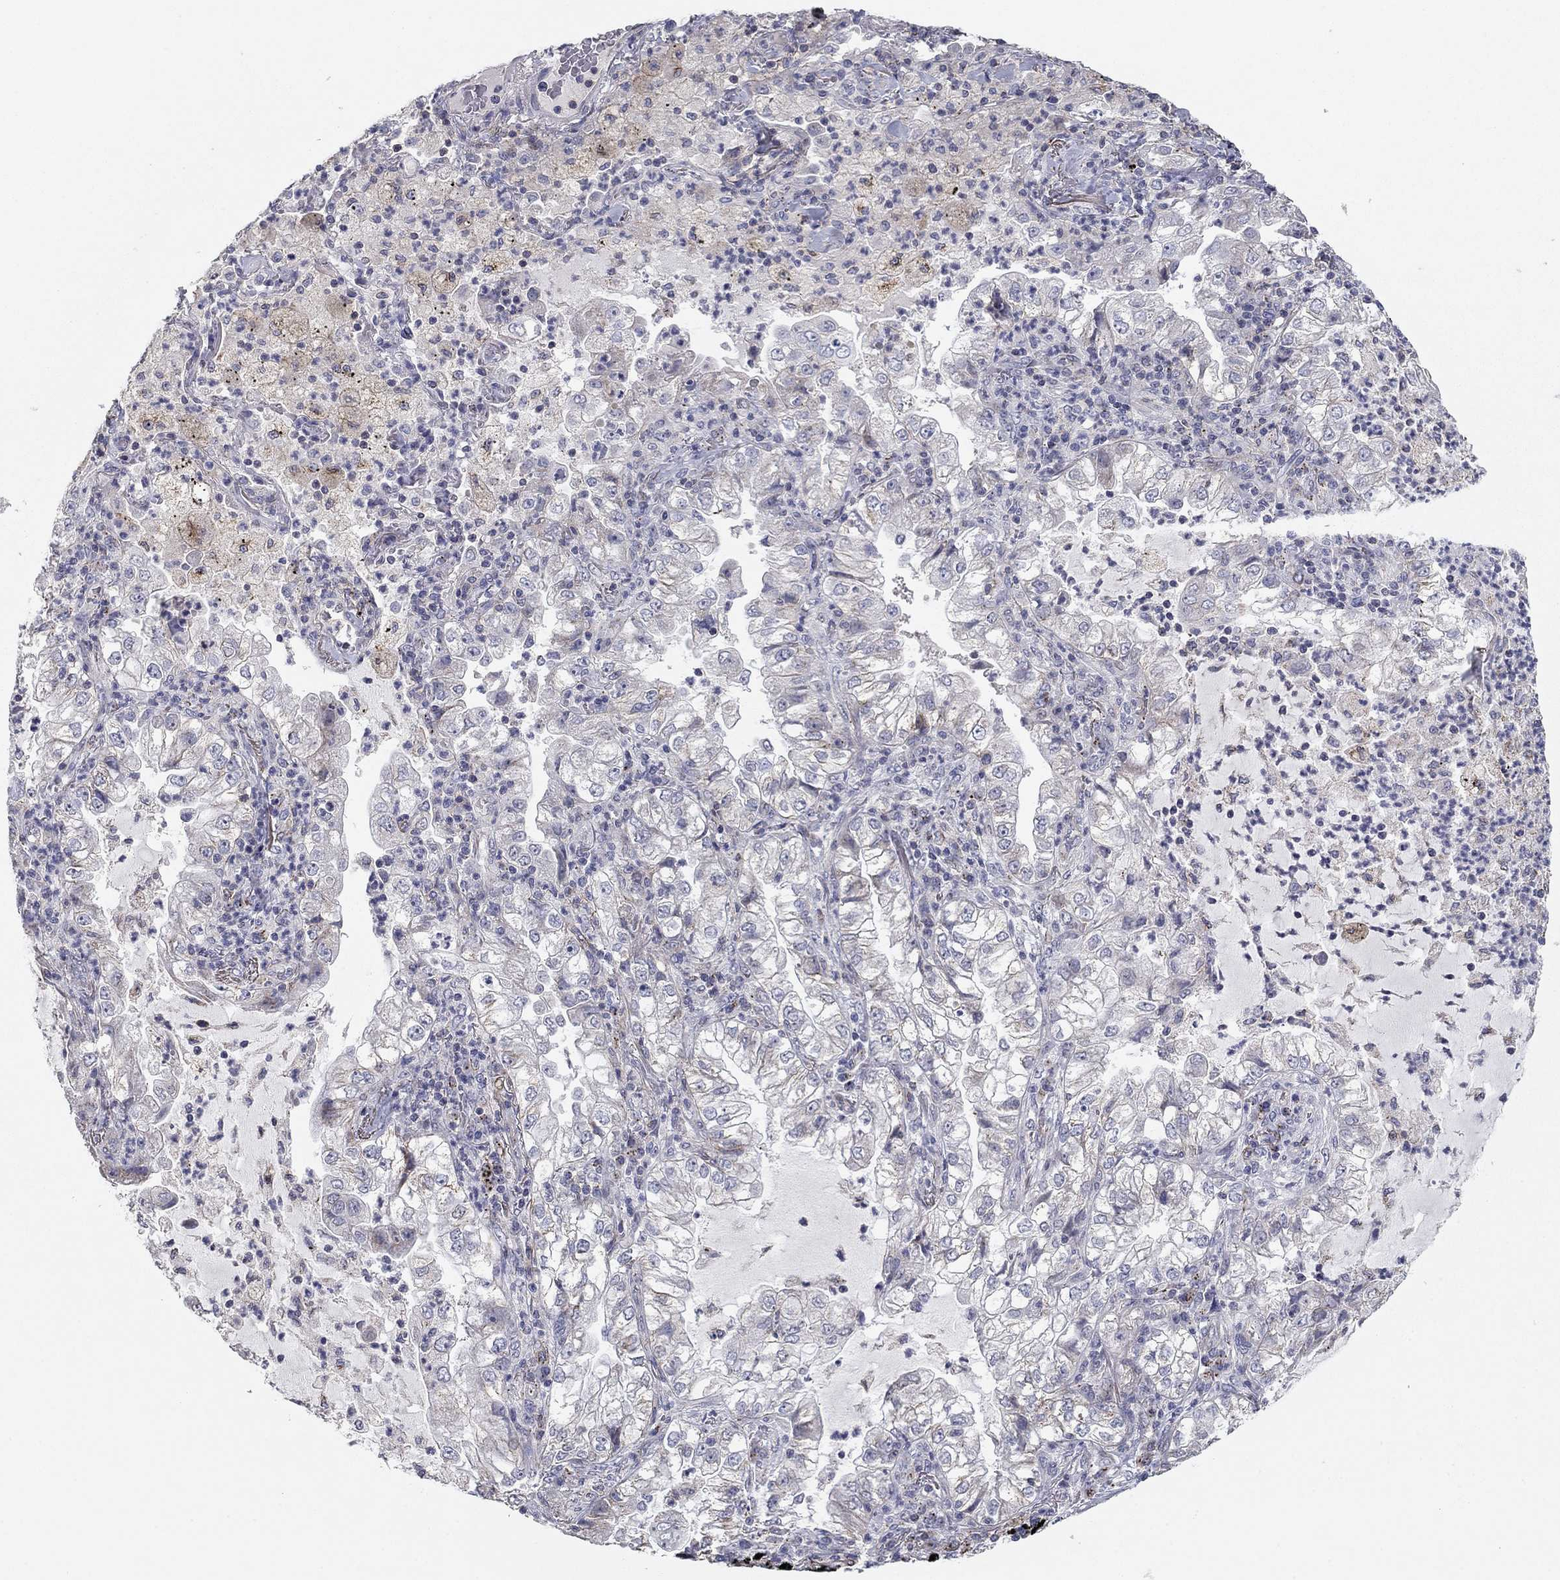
{"staining": {"intensity": "negative", "quantity": "none", "location": "none"}, "tissue": "lung cancer", "cell_type": "Tumor cells", "image_type": "cancer", "snomed": [{"axis": "morphology", "description": "Adenocarcinoma, NOS"}, {"axis": "topography", "description": "Lung"}], "caption": "Tumor cells are negative for brown protein staining in adenocarcinoma (lung).", "gene": "SEPTIN3", "patient": {"sex": "female", "age": 73}}